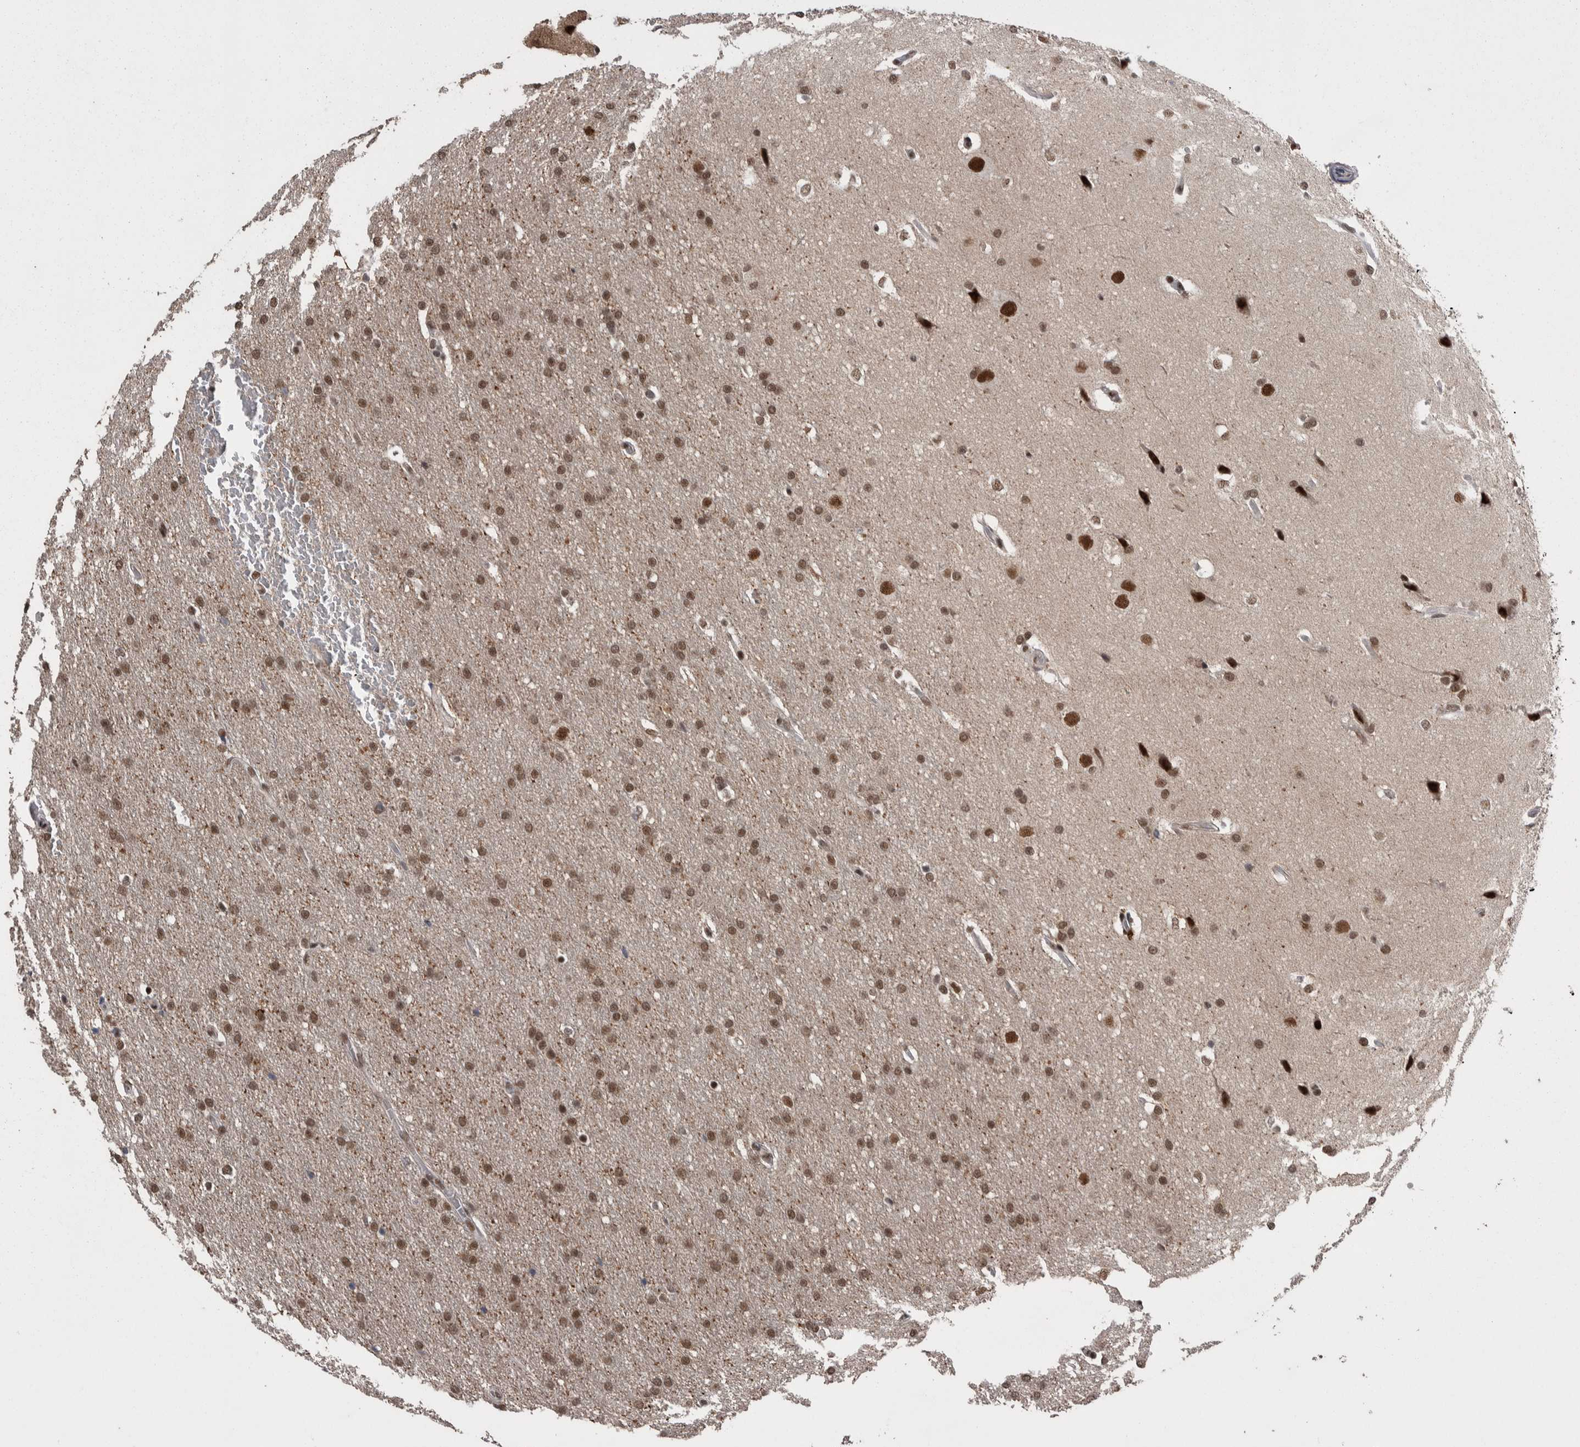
{"staining": {"intensity": "moderate", "quantity": ">75%", "location": "nuclear"}, "tissue": "glioma", "cell_type": "Tumor cells", "image_type": "cancer", "snomed": [{"axis": "morphology", "description": "Glioma, malignant, Low grade"}, {"axis": "topography", "description": "Brain"}], "caption": "Low-grade glioma (malignant) was stained to show a protein in brown. There is medium levels of moderate nuclear positivity in about >75% of tumor cells.", "gene": "DMTF1", "patient": {"sex": "female", "age": 37}}